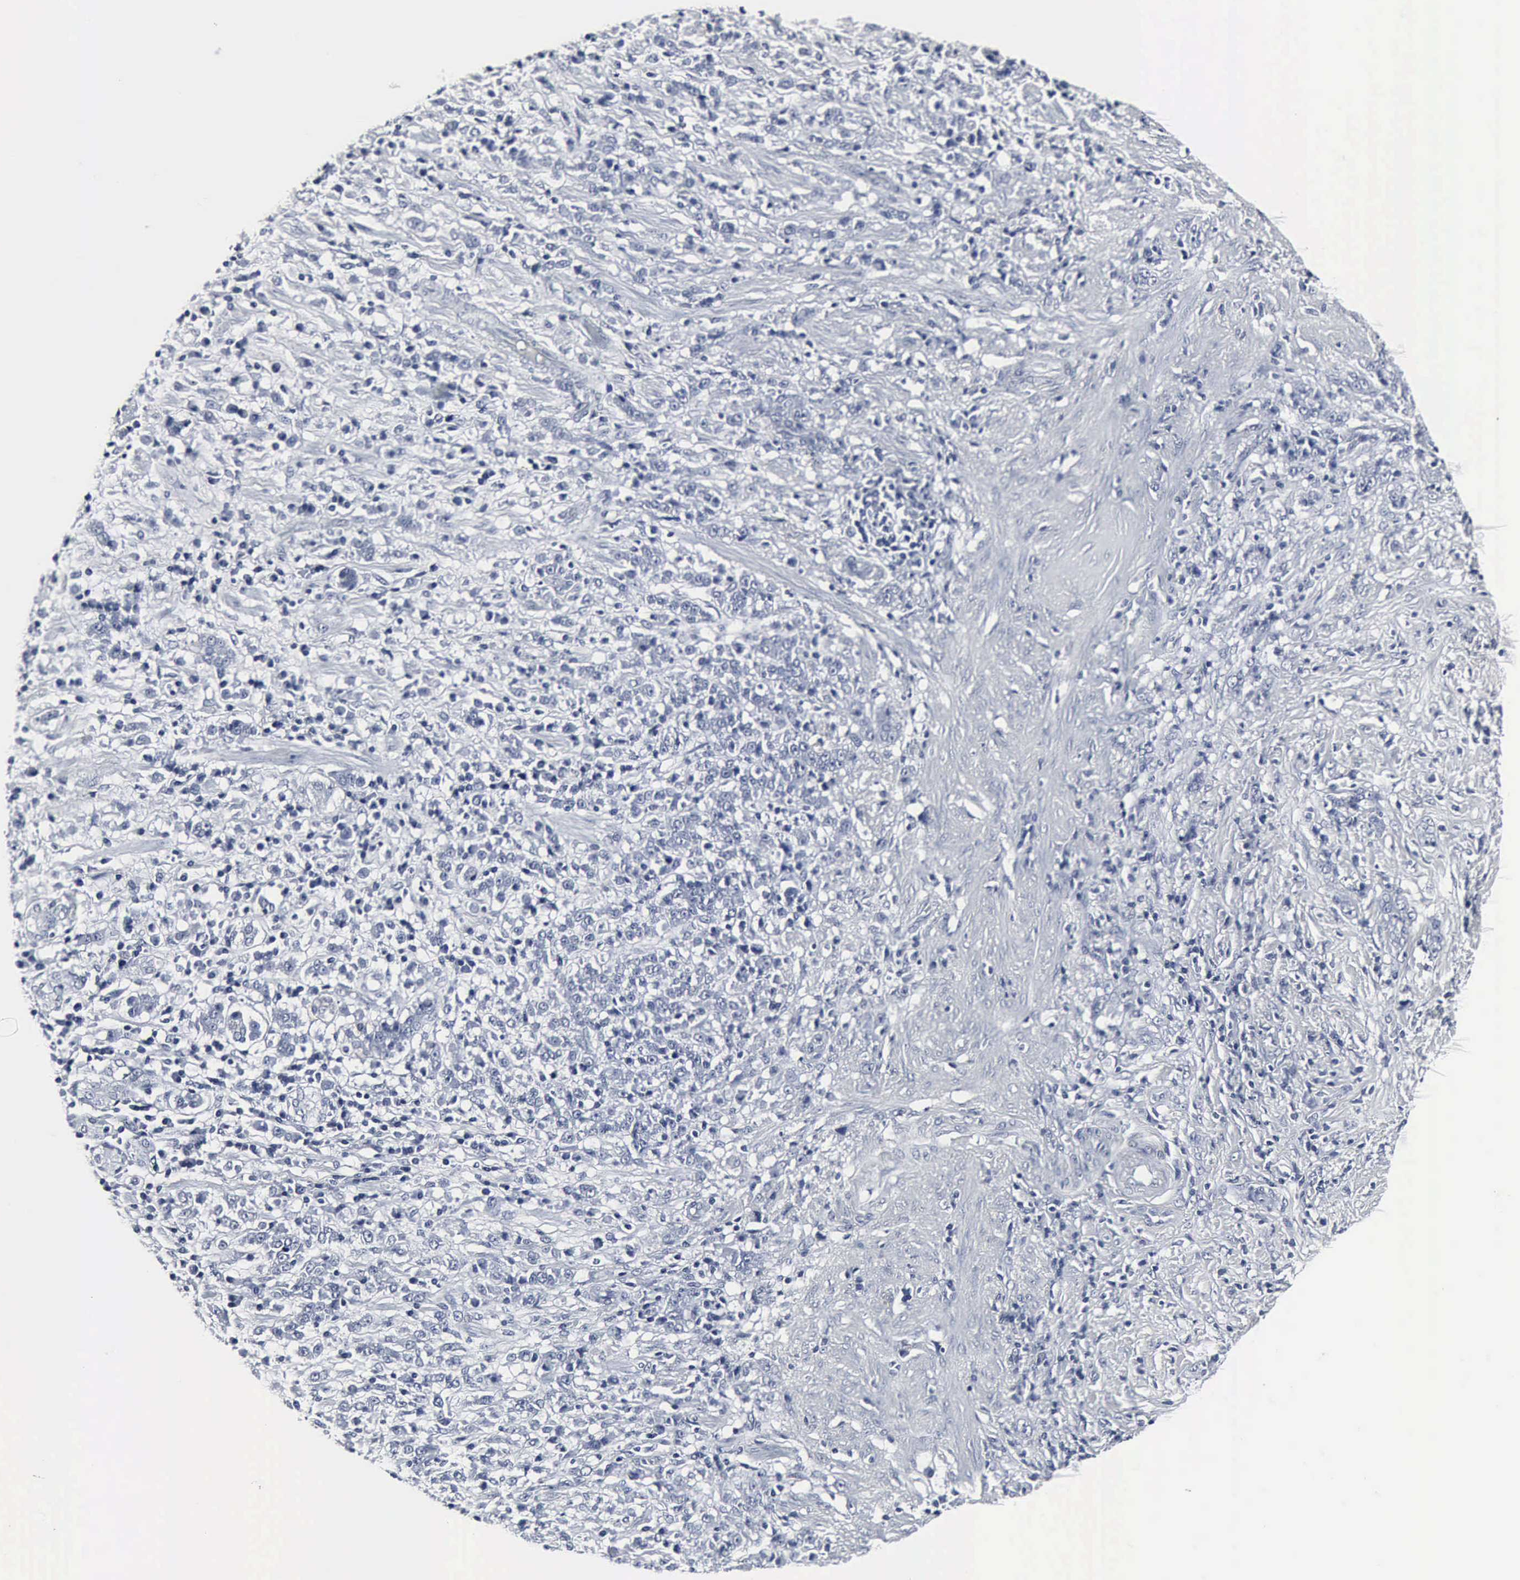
{"staining": {"intensity": "negative", "quantity": "none", "location": "none"}, "tissue": "stomach cancer", "cell_type": "Tumor cells", "image_type": "cancer", "snomed": [{"axis": "morphology", "description": "Adenocarcinoma, NOS"}, {"axis": "topography", "description": "Stomach, lower"}], "caption": "Stomach cancer (adenocarcinoma) stained for a protein using IHC shows no positivity tumor cells.", "gene": "SNAP25", "patient": {"sex": "male", "age": 88}}